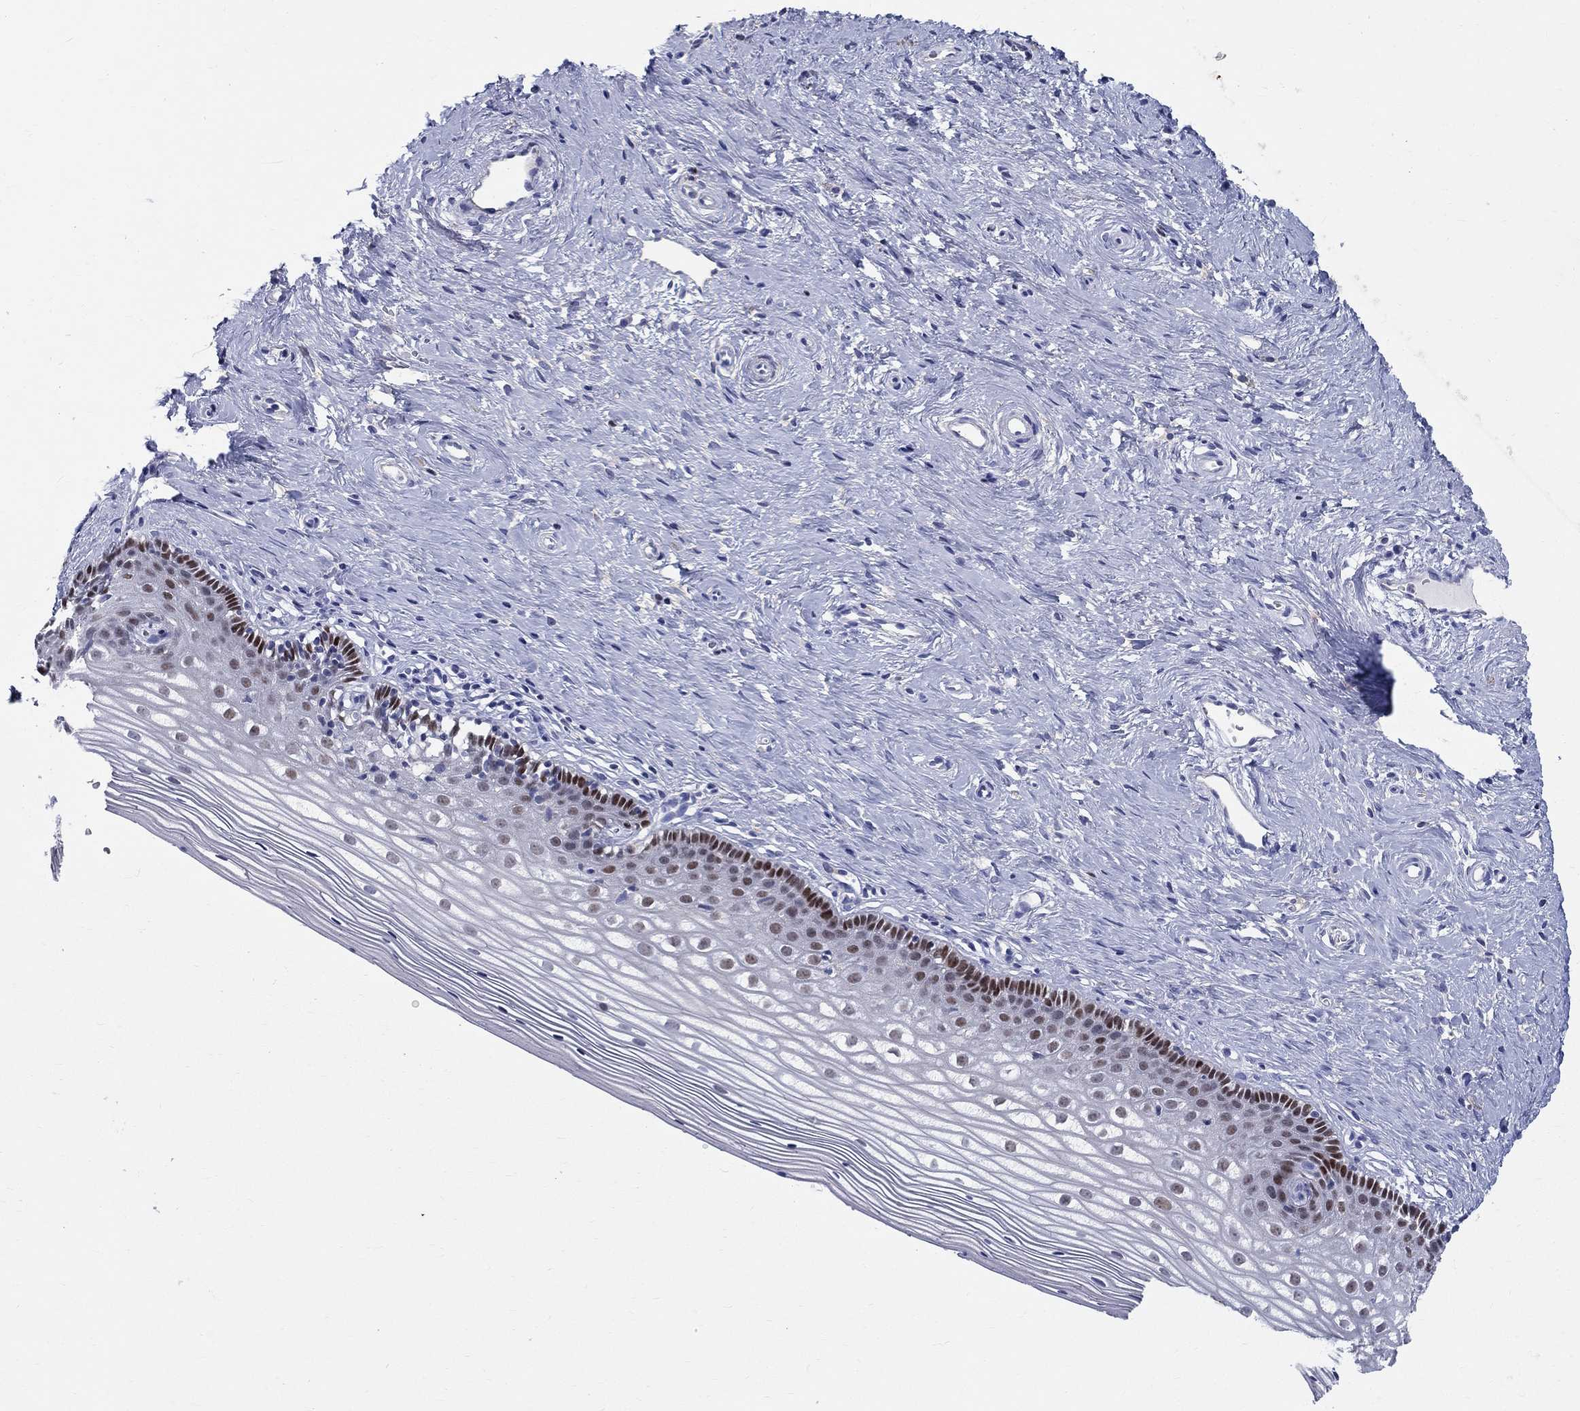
{"staining": {"intensity": "negative", "quantity": "none", "location": "none"}, "tissue": "cervix", "cell_type": "Glandular cells", "image_type": "normal", "snomed": [{"axis": "morphology", "description": "Normal tissue, NOS"}, {"axis": "topography", "description": "Cervix"}], "caption": "The image exhibits no significant expression in glandular cells of cervix. Nuclei are stained in blue.", "gene": "SOX2", "patient": {"sex": "female", "age": 40}}